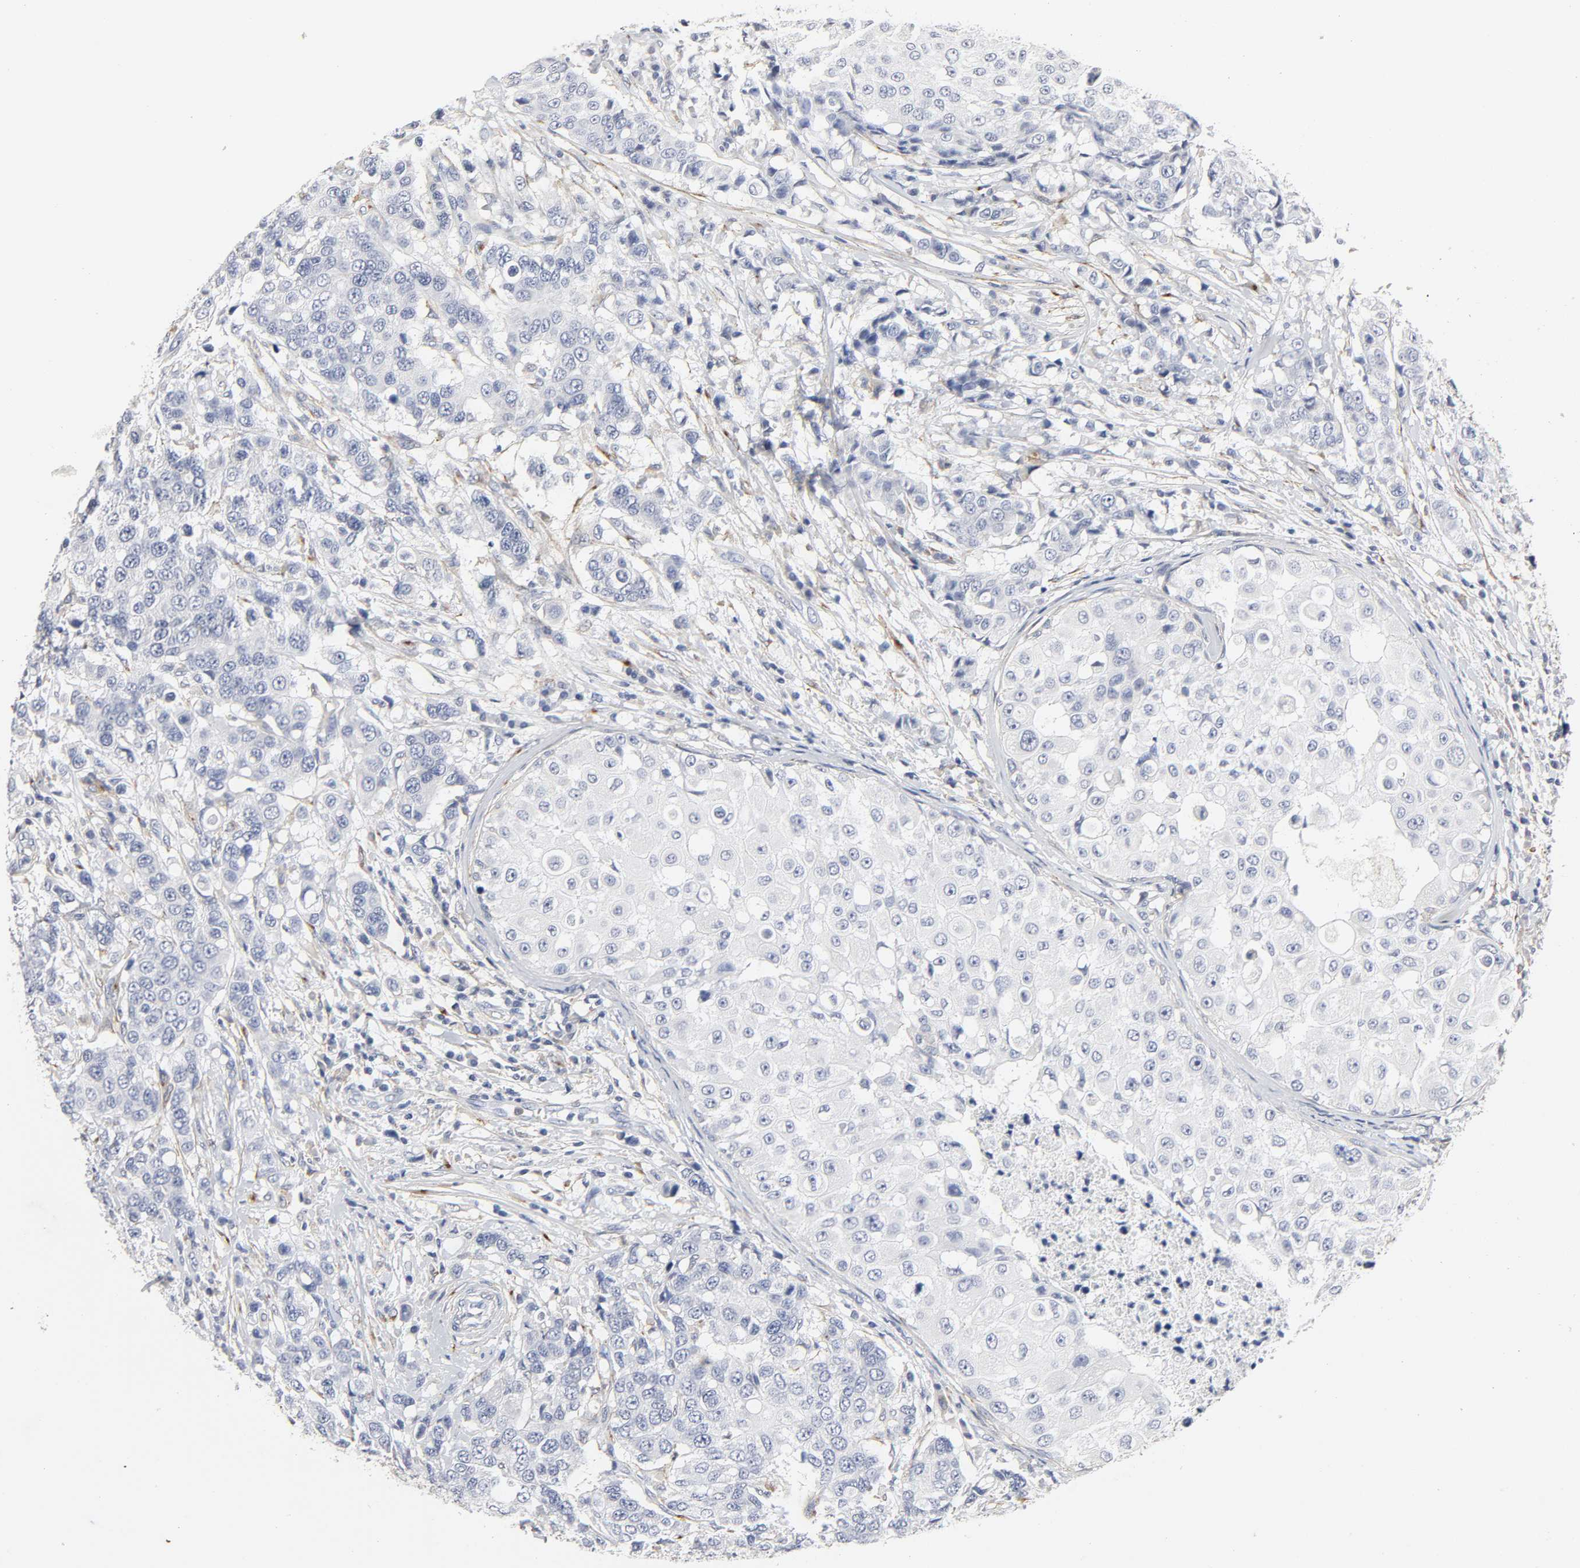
{"staining": {"intensity": "negative", "quantity": "none", "location": "none"}, "tissue": "breast cancer", "cell_type": "Tumor cells", "image_type": "cancer", "snomed": [{"axis": "morphology", "description": "Duct carcinoma"}, {"axis": "topography", "description": "Breast"}], "caption": "IHC of breast cancer (invasive ductal carcinoma) shows no expression in tumor cells.", "gene": "LRP1", "patient": {"sex": "female", "age": 27}}